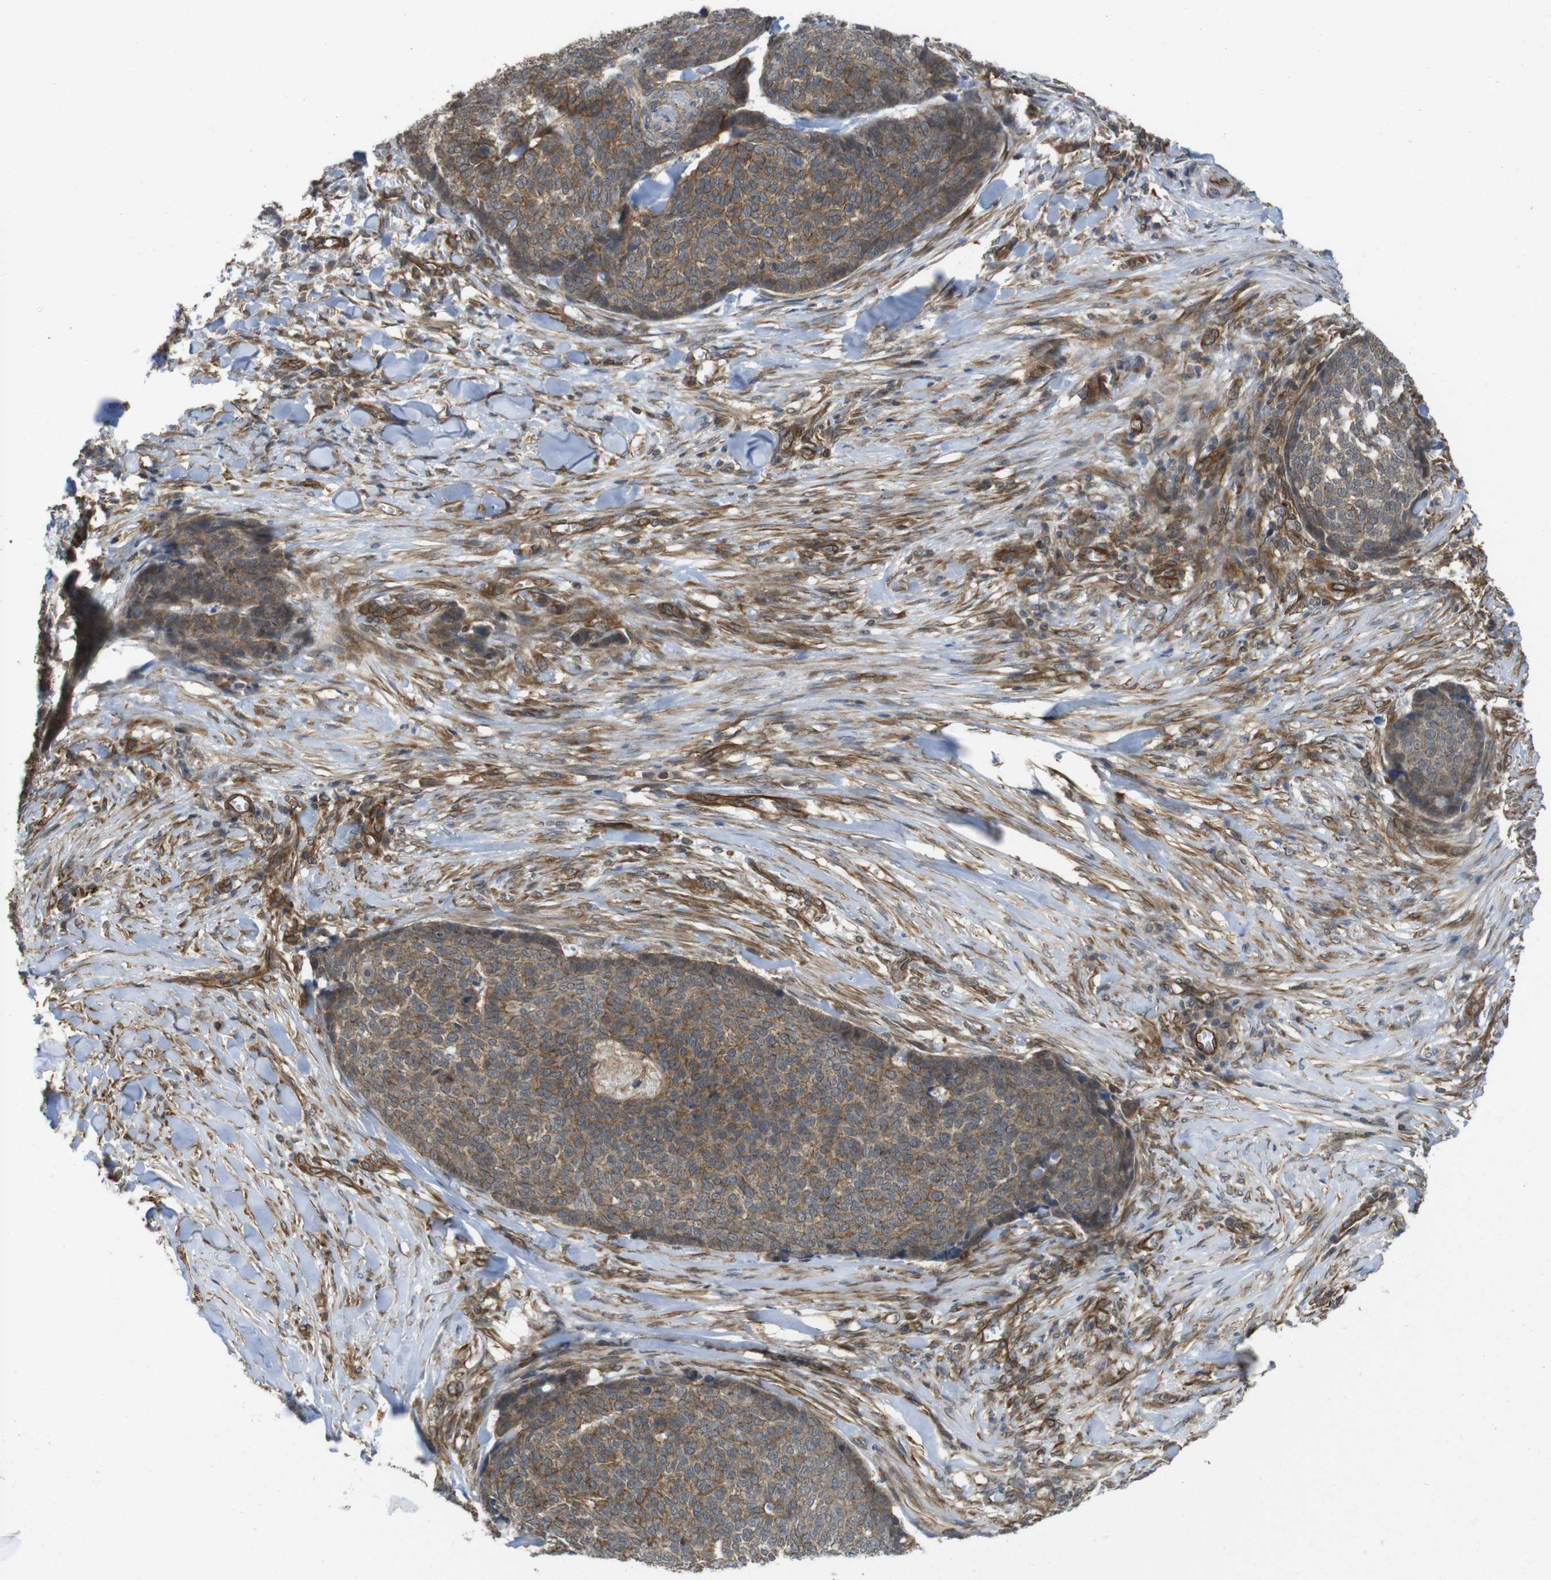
{"staining": {"intensity": "moderate", "quantity": ">75%", "location": "cytoplasmic/membranous"}, "tissue": "skin cancer", "cell_type": "Tumor cells", "image_type": "cancer", "snomed": [{"axis": "morphology", "description": "Basal cell carcinoma"}, {"axis": "topography", "description": "Skin"}], "caption": "This image displays skin cancer stained with IHC to label a protein in brown. The cytoplasmic/membranous of tumor cells show moderate positivity for the protein. Nuclei are counter-stained blue.", "gene": "ZDHHC5", "patient": {"sex": "male", "age": 84}}